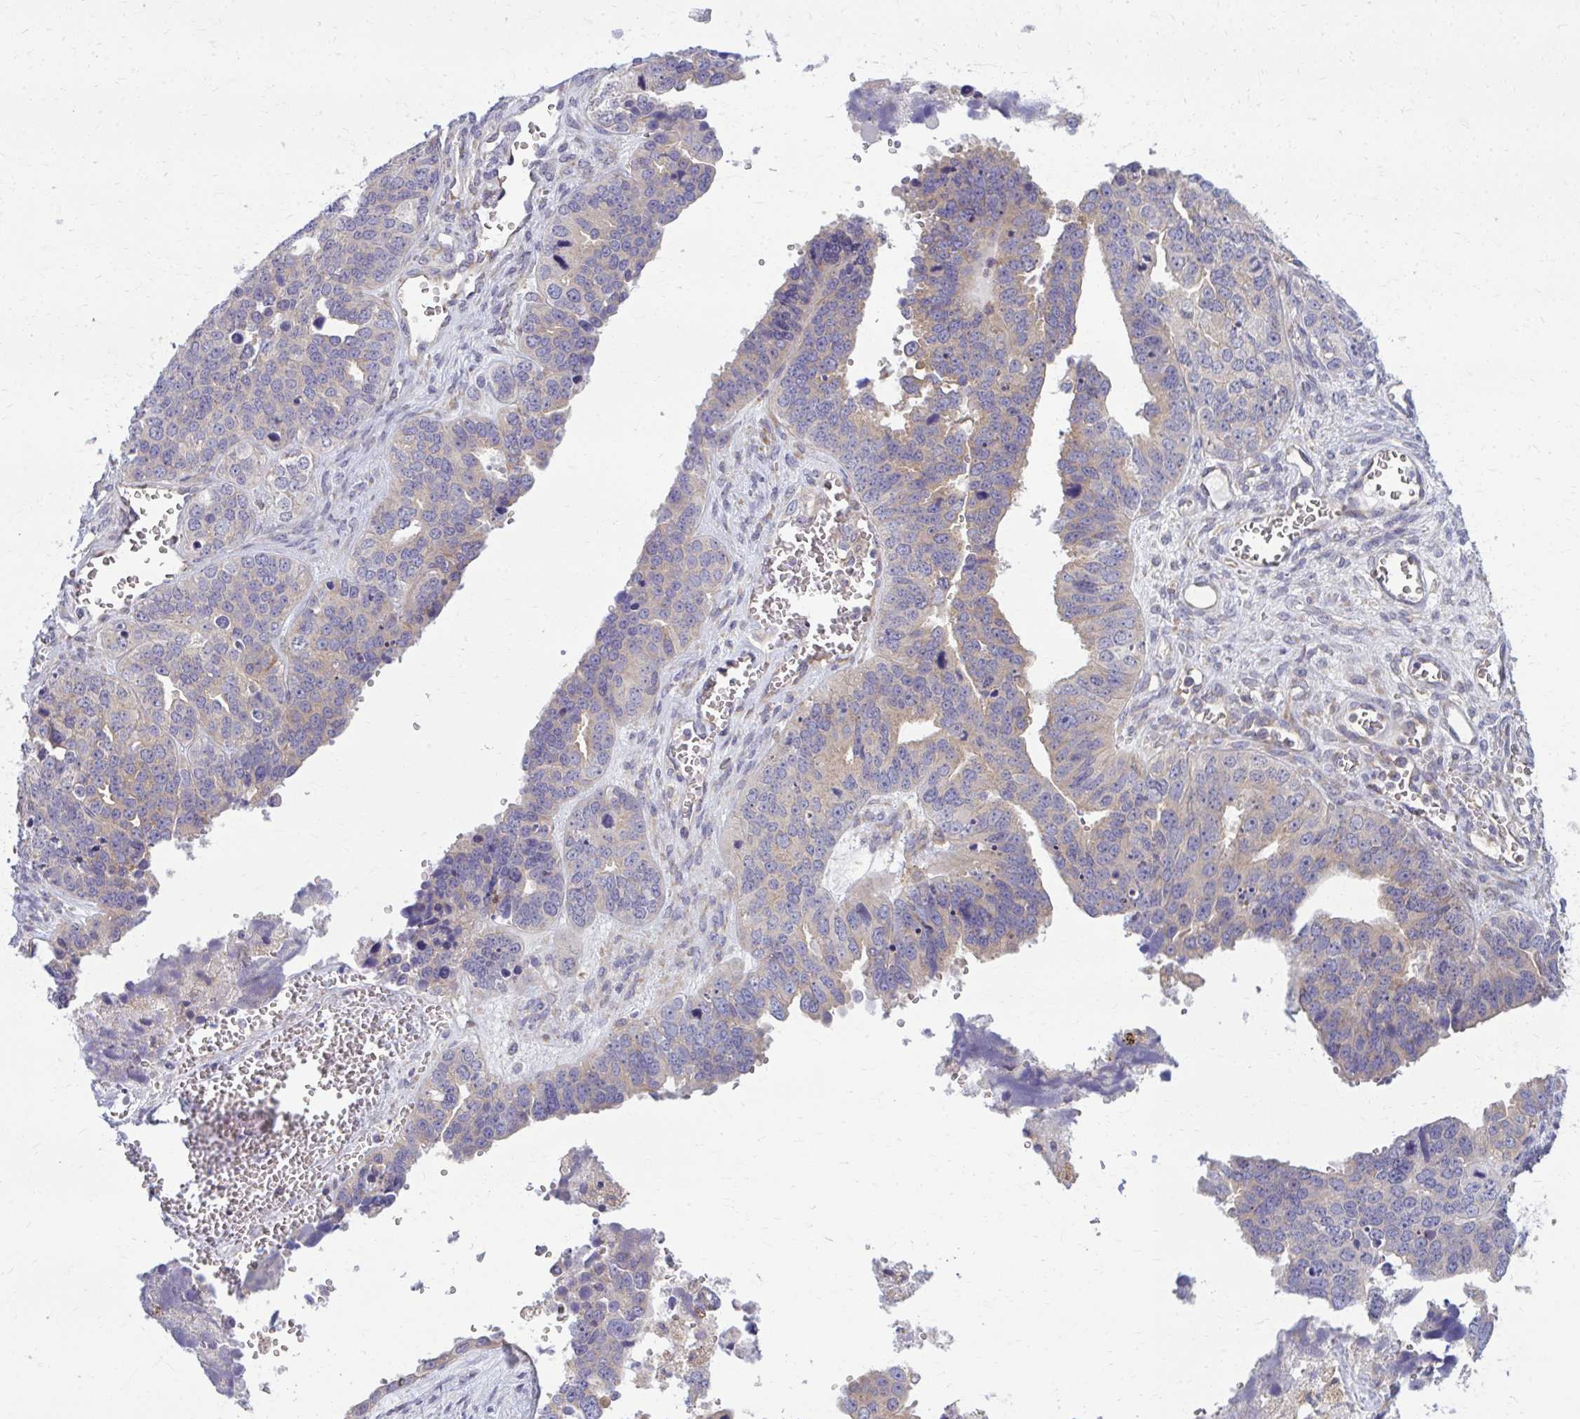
{"staining": {"intensity": "weak", "quantity": "<25%", "location": "cytoplasmic/membranous"}, "tissue": "ovarian cancer", "cell_type": "Tumor cells", "image_type": "cancer", "snomed": [{"axis": "morphology", "description": "Cystadenocarcinoma, serous, NOS"}, {"axis": "topography", "description": "Ovary"}], "caption": "Immunohistochemistry (IHC) micrograph of human ovarian cancer stained for a protein (brown), which shows no expression in tumor cells. (DAB immunohistochemistry (IHC) with hematoxylin counter stain).", "gene": "CEMP1", "patient": {"sex": "female", "age": 76}}